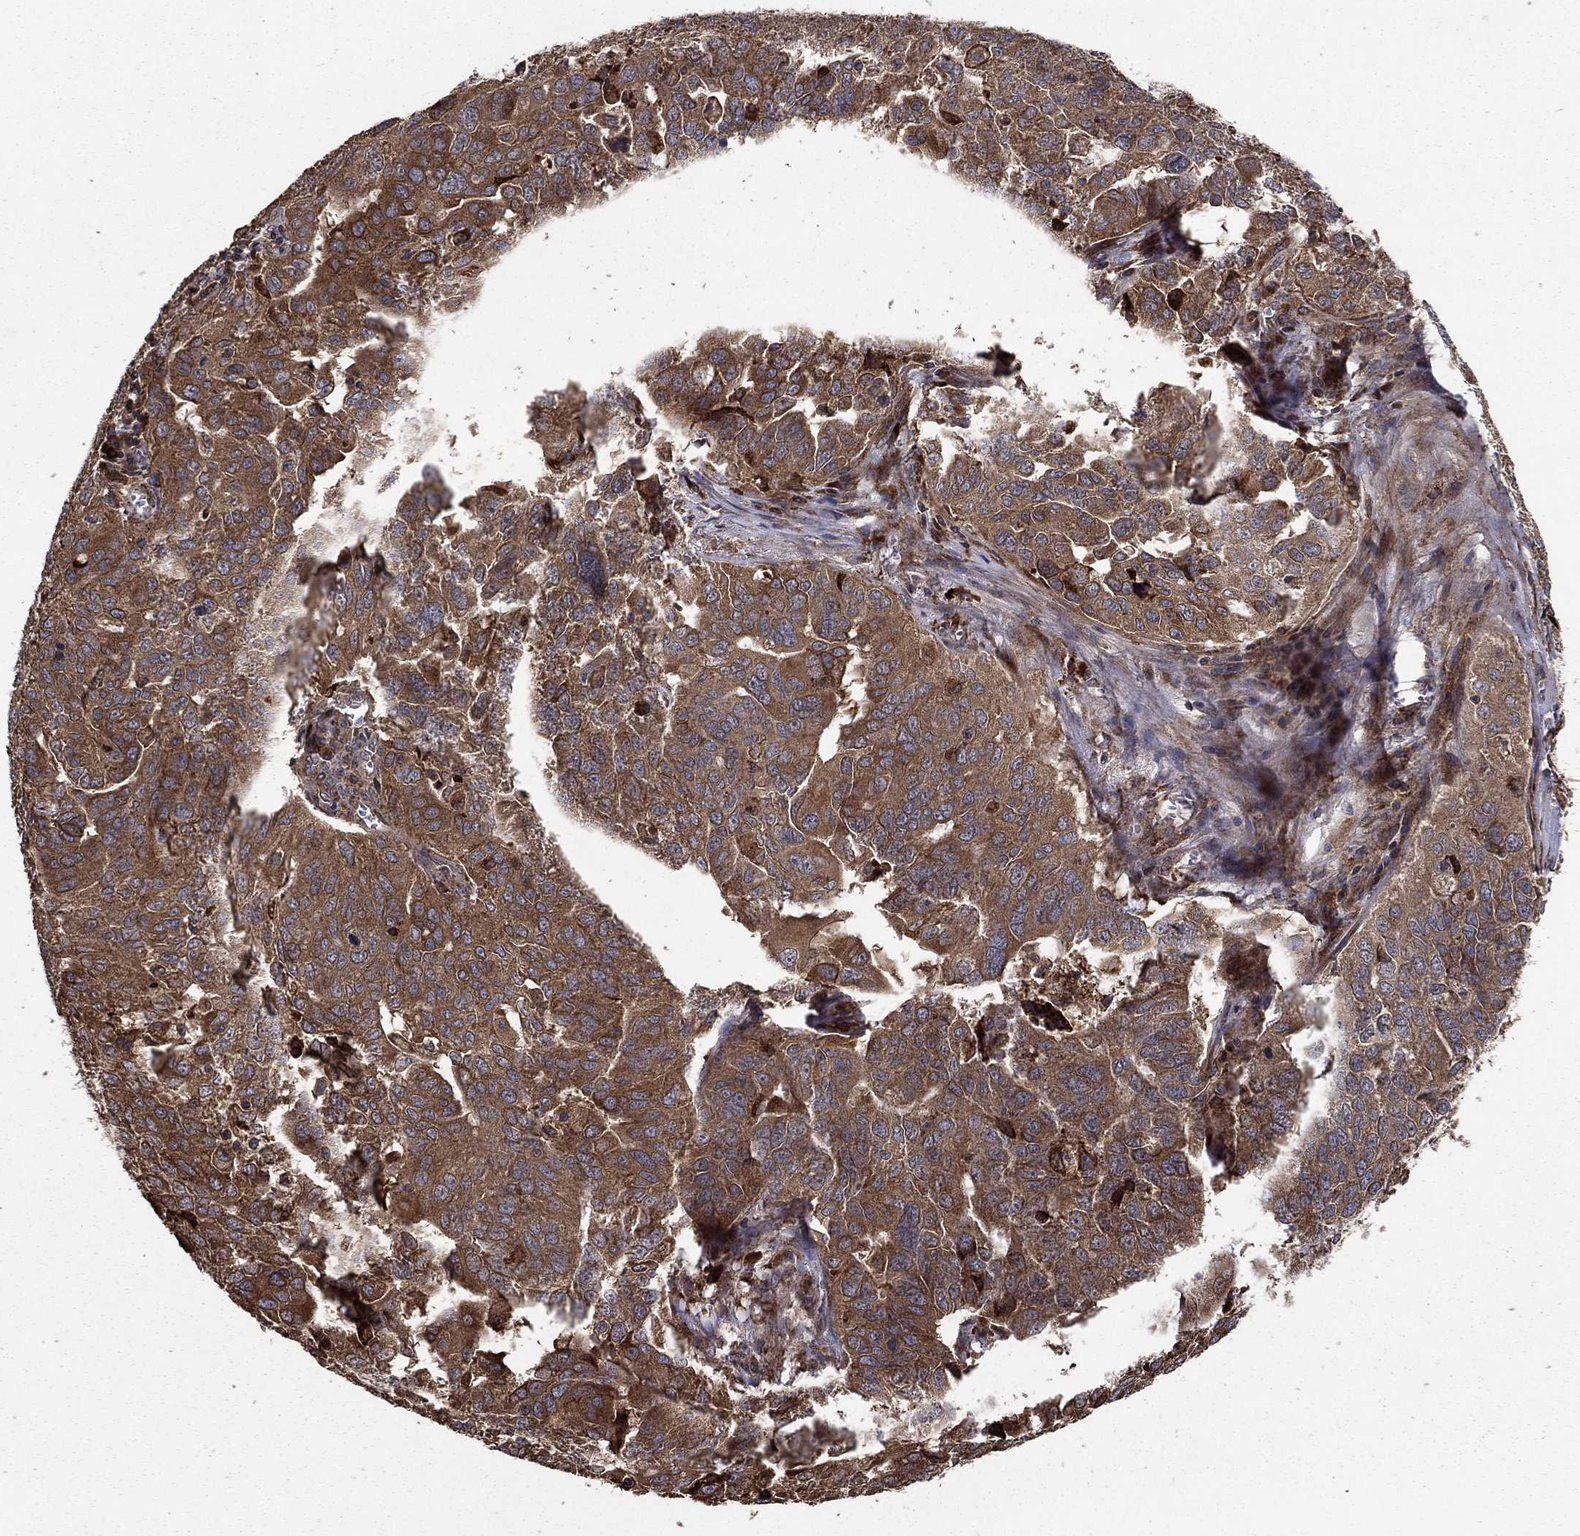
{"staining": {"intensity": "moderate", "quantity": ">75%", "location": "cytoplasmic/membranous"}, "tissue": "ovarian cancer", "cell_type": "Tumor cells", "image_type": "cancer", "snomed": [{"axis": "morphology", "description": "Carcinoma, endometroid"}, {"axis": "topography", "description": "Soft tissue"}, {"axis": "topography", "description": "Ovary"}], "caption": "The micrograph exhibits a brown stain indicating the presence of a protein in the cytoplasmic/membranous of tumor cells in ovarian endometroid carcinoma.", "gene": "BABAM2", "patient": {"sex": "female", "age": 52}}